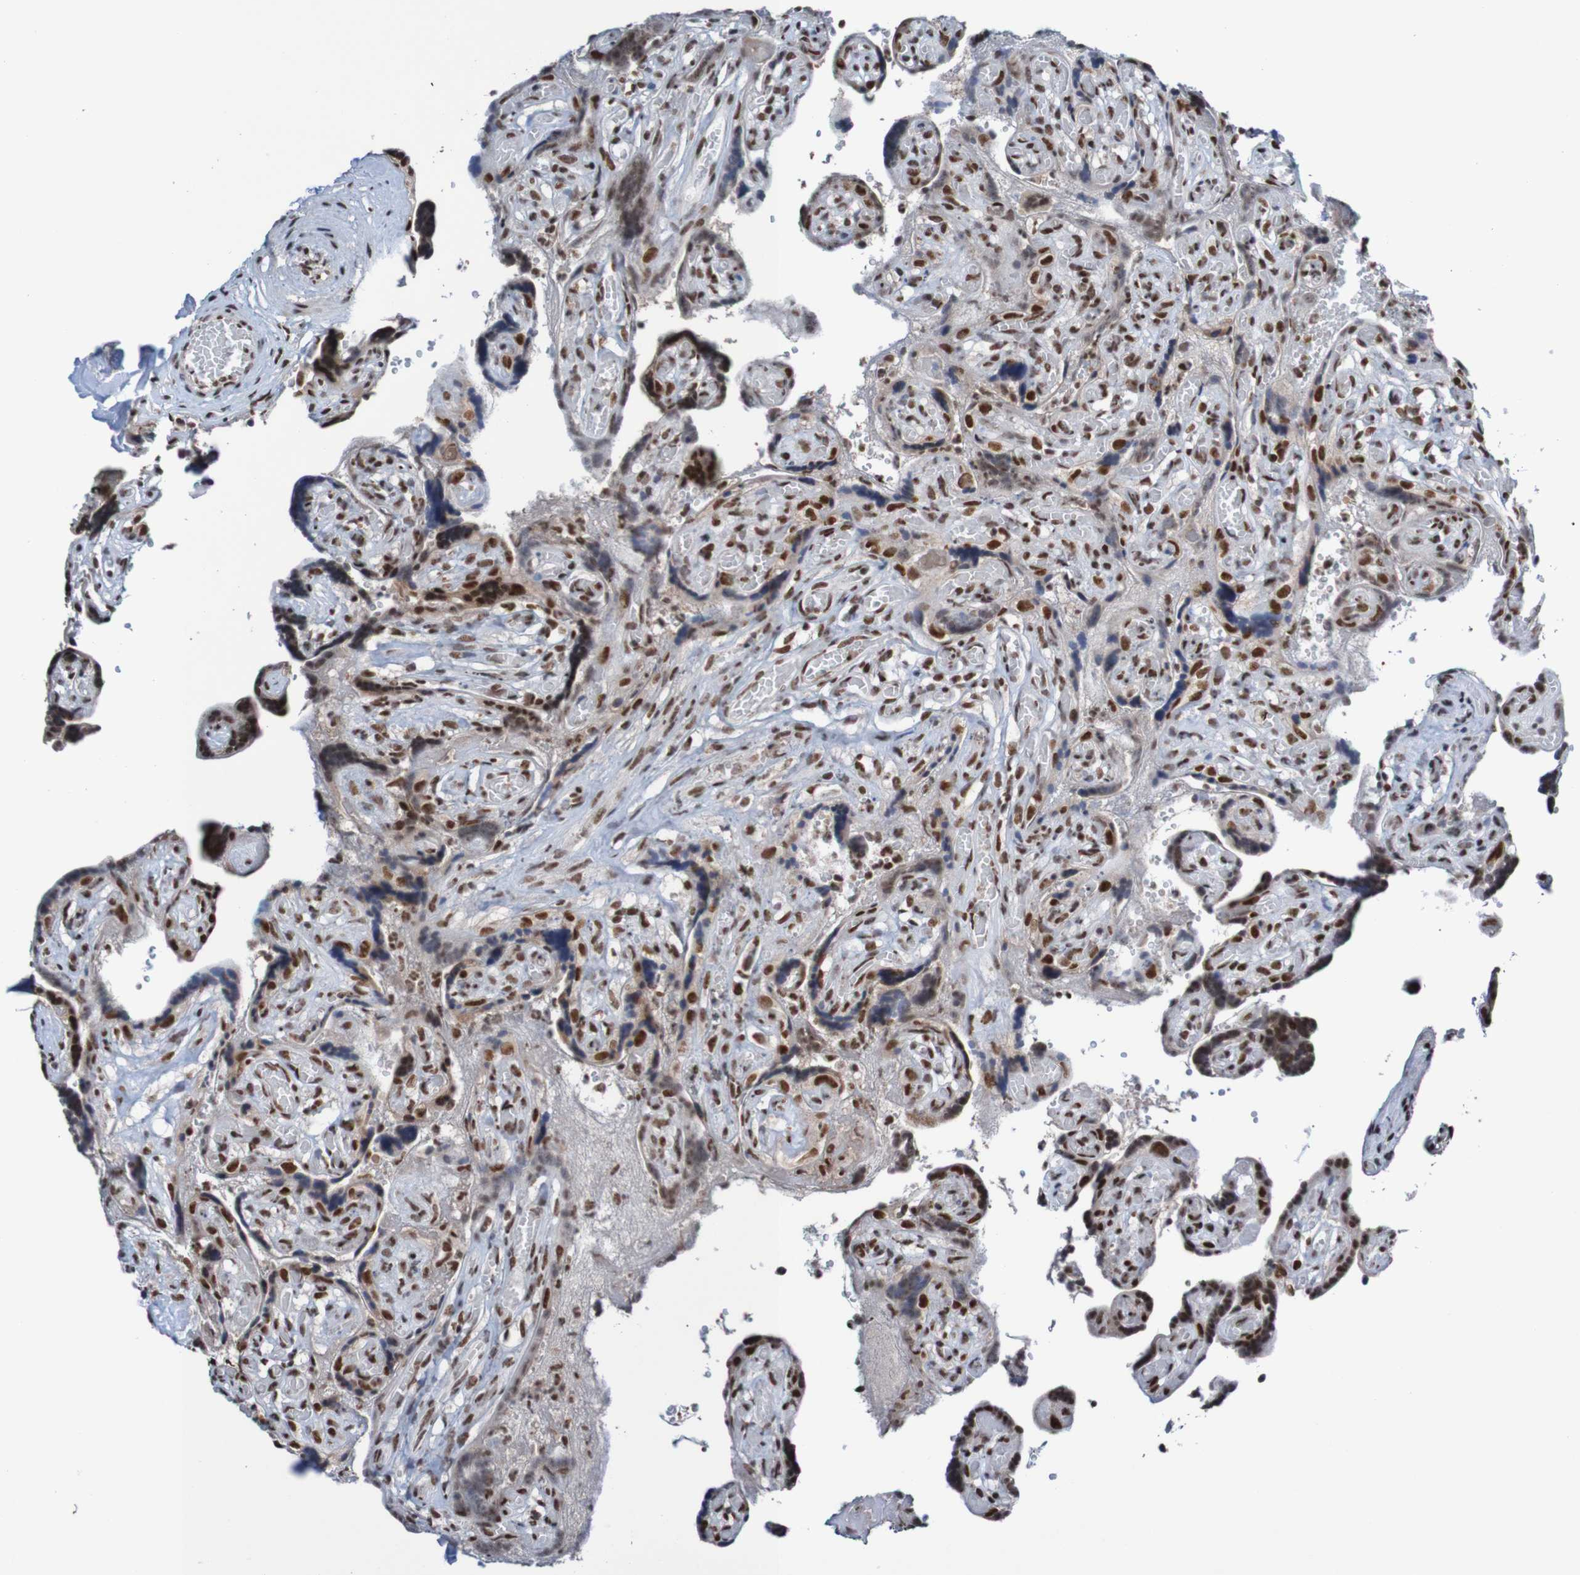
{"staining": {"intensity": "strong", "quantity": ">75%", "location": "cytoplasmic/membranous,nuclear"}, "tissue": "placenta", "cell_type": "Decidual cells", "image_type": "normal", "snomed": [{"axis": "morphology", "description": "Normal tissue, NOS"}, {"axis": "topography", "description": "Placenta"}], "caption": "An image of placenta stained for a protein displays strong cytoplasmic/membranous,nuclear brown staining in decidual cells.", "gene": "CDC5L", "patient": {"sex": "female", "age": 30}}